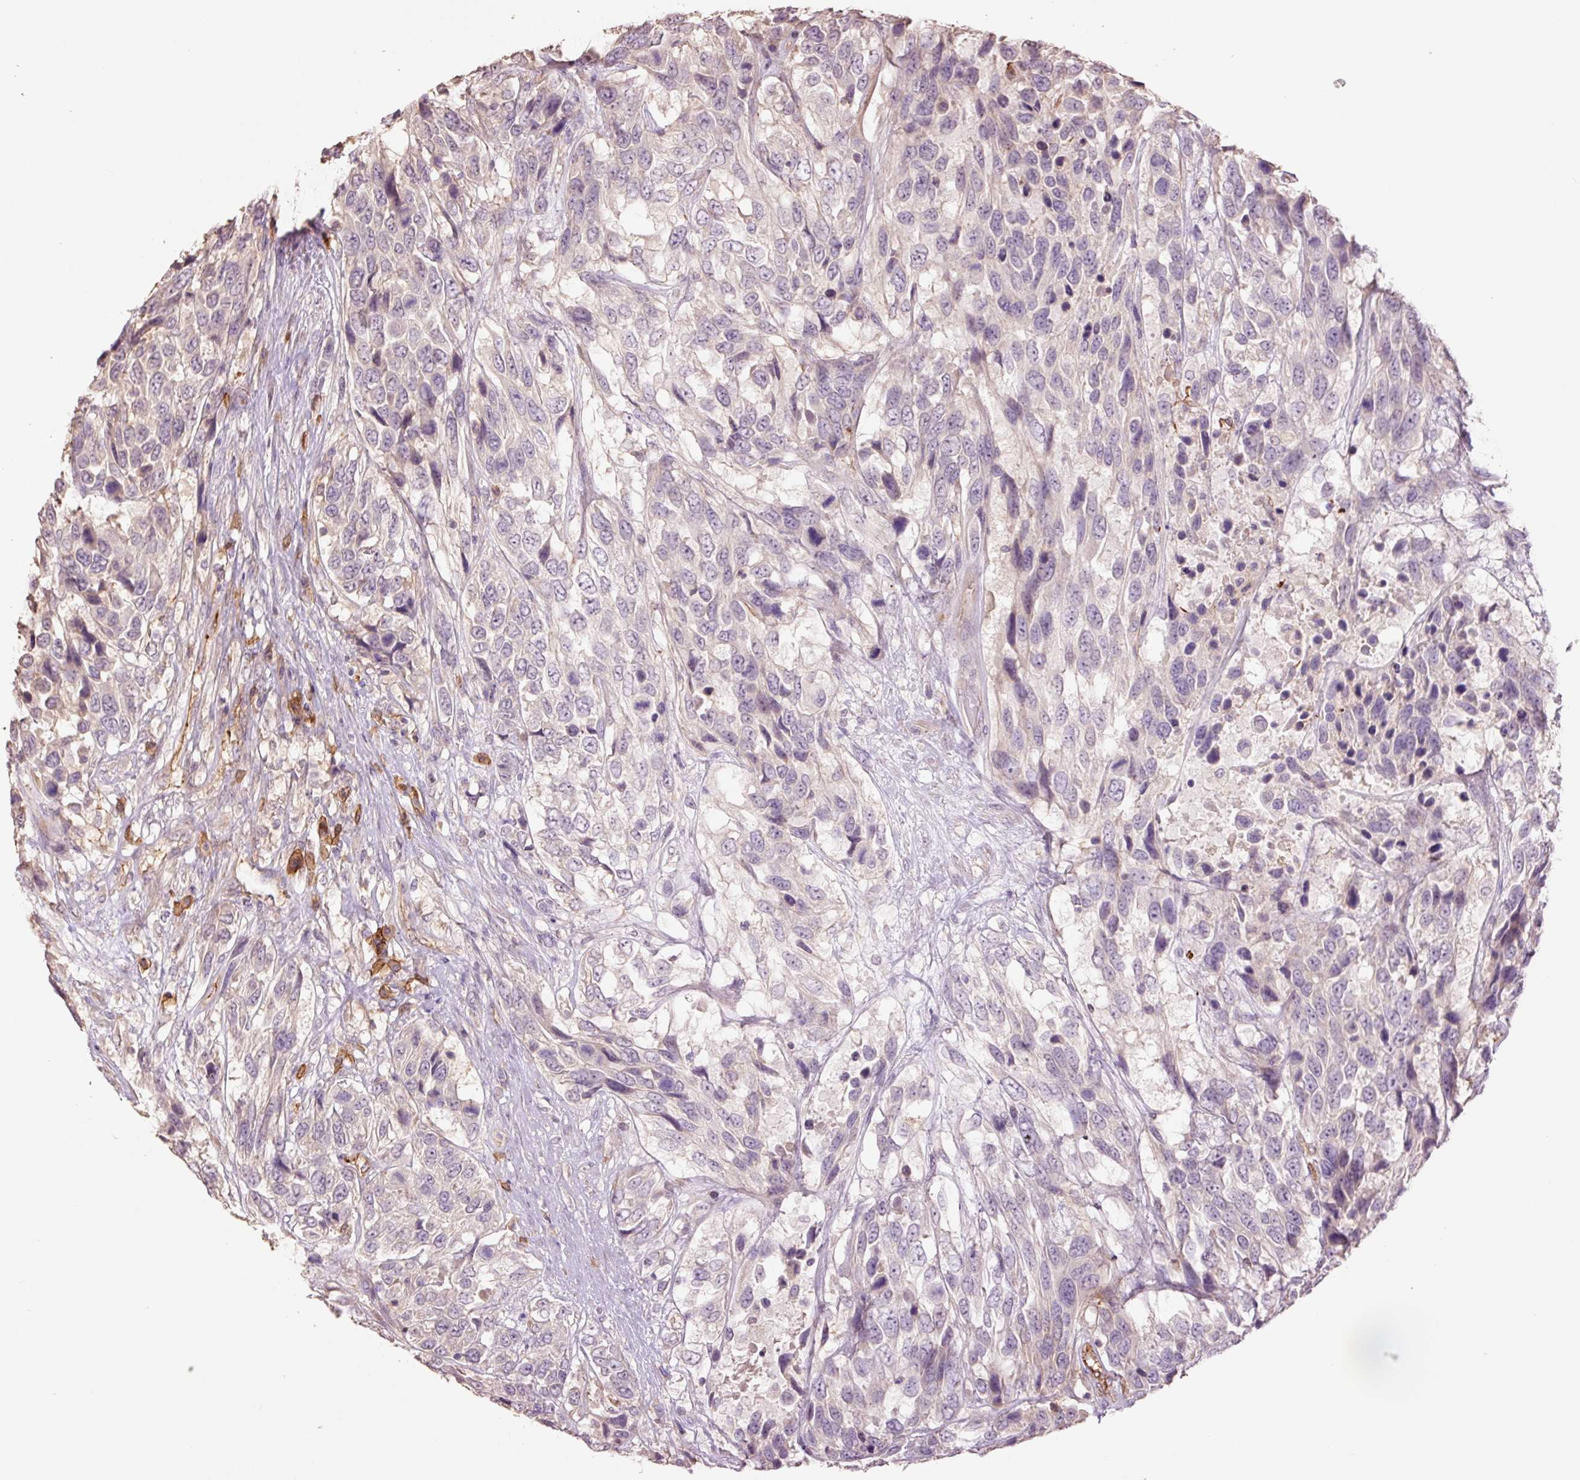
{"staining": {"intensity": "negative", "quantity": "none", "location": "none"}, "tissue": "urothelial cancer", "cell_type": "Tumor cells", "image_type": "cancer", "snomed": [{"axis": "morphology", "description": "Urothelial carcinoma, High grade"}, {"axis": "topography", "description": "Urinary bladder"}], "caption": "Histopathology image shows no protein expression in tumor cells of urothelial cancer tissue.", "gene": "SLC1A4", "patient": {"sex": "female", "age": 70}}